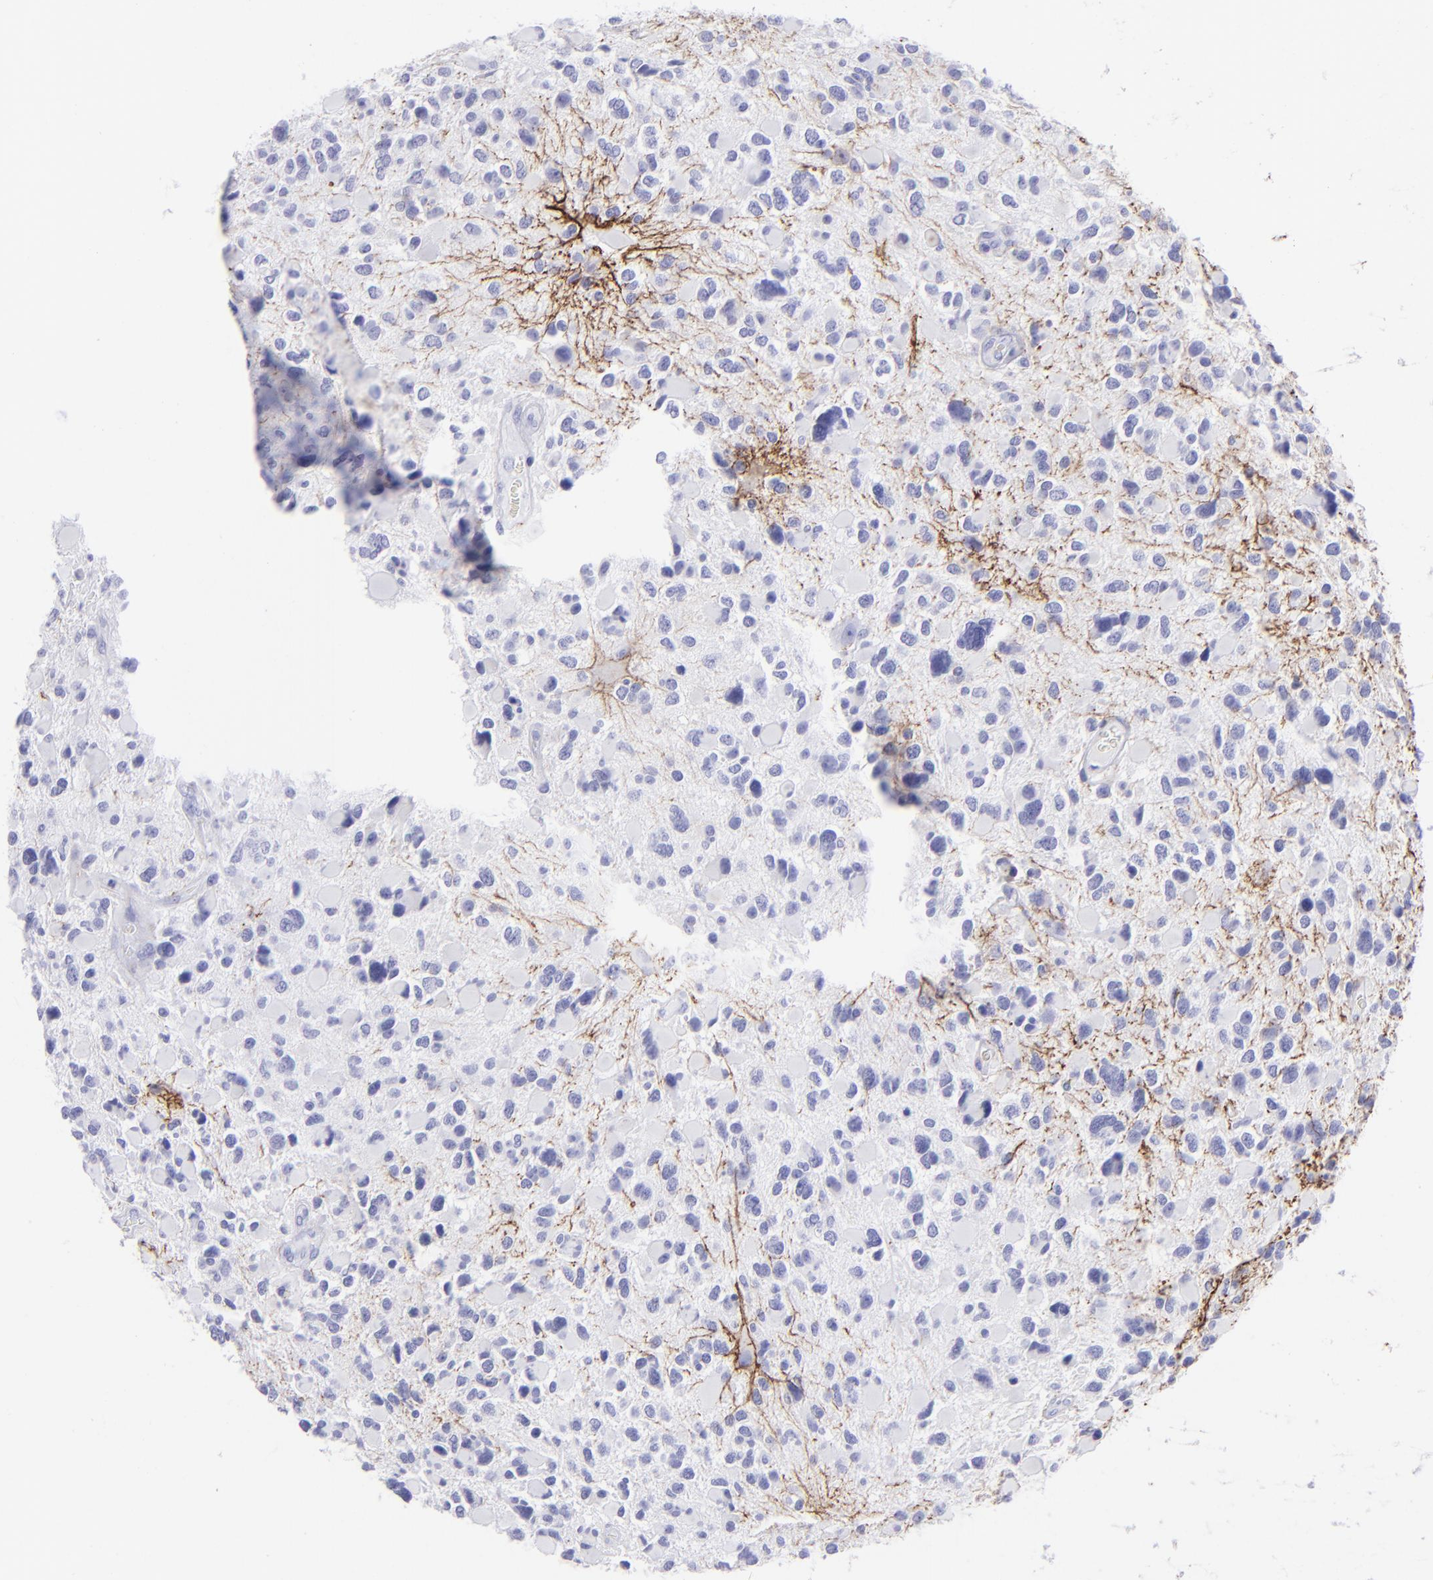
{"staining": {"intensity": "negative", "quantity": "none", "location": "none"}, "tissue": "glioma", "cell_type": "Tumor cells", "image_type": "cancer", "snomed": [{"axis": "morphology", "description": "Glioma, malignant, High grade"}, {"axis": "topography", "description": "Brain"}], "caption": "Glioma was stained to show a protein in brown. There is no significant expression in tumor cells.", "gene": "SLC1A3", "patient": {"sex": "female", "age": 37}}